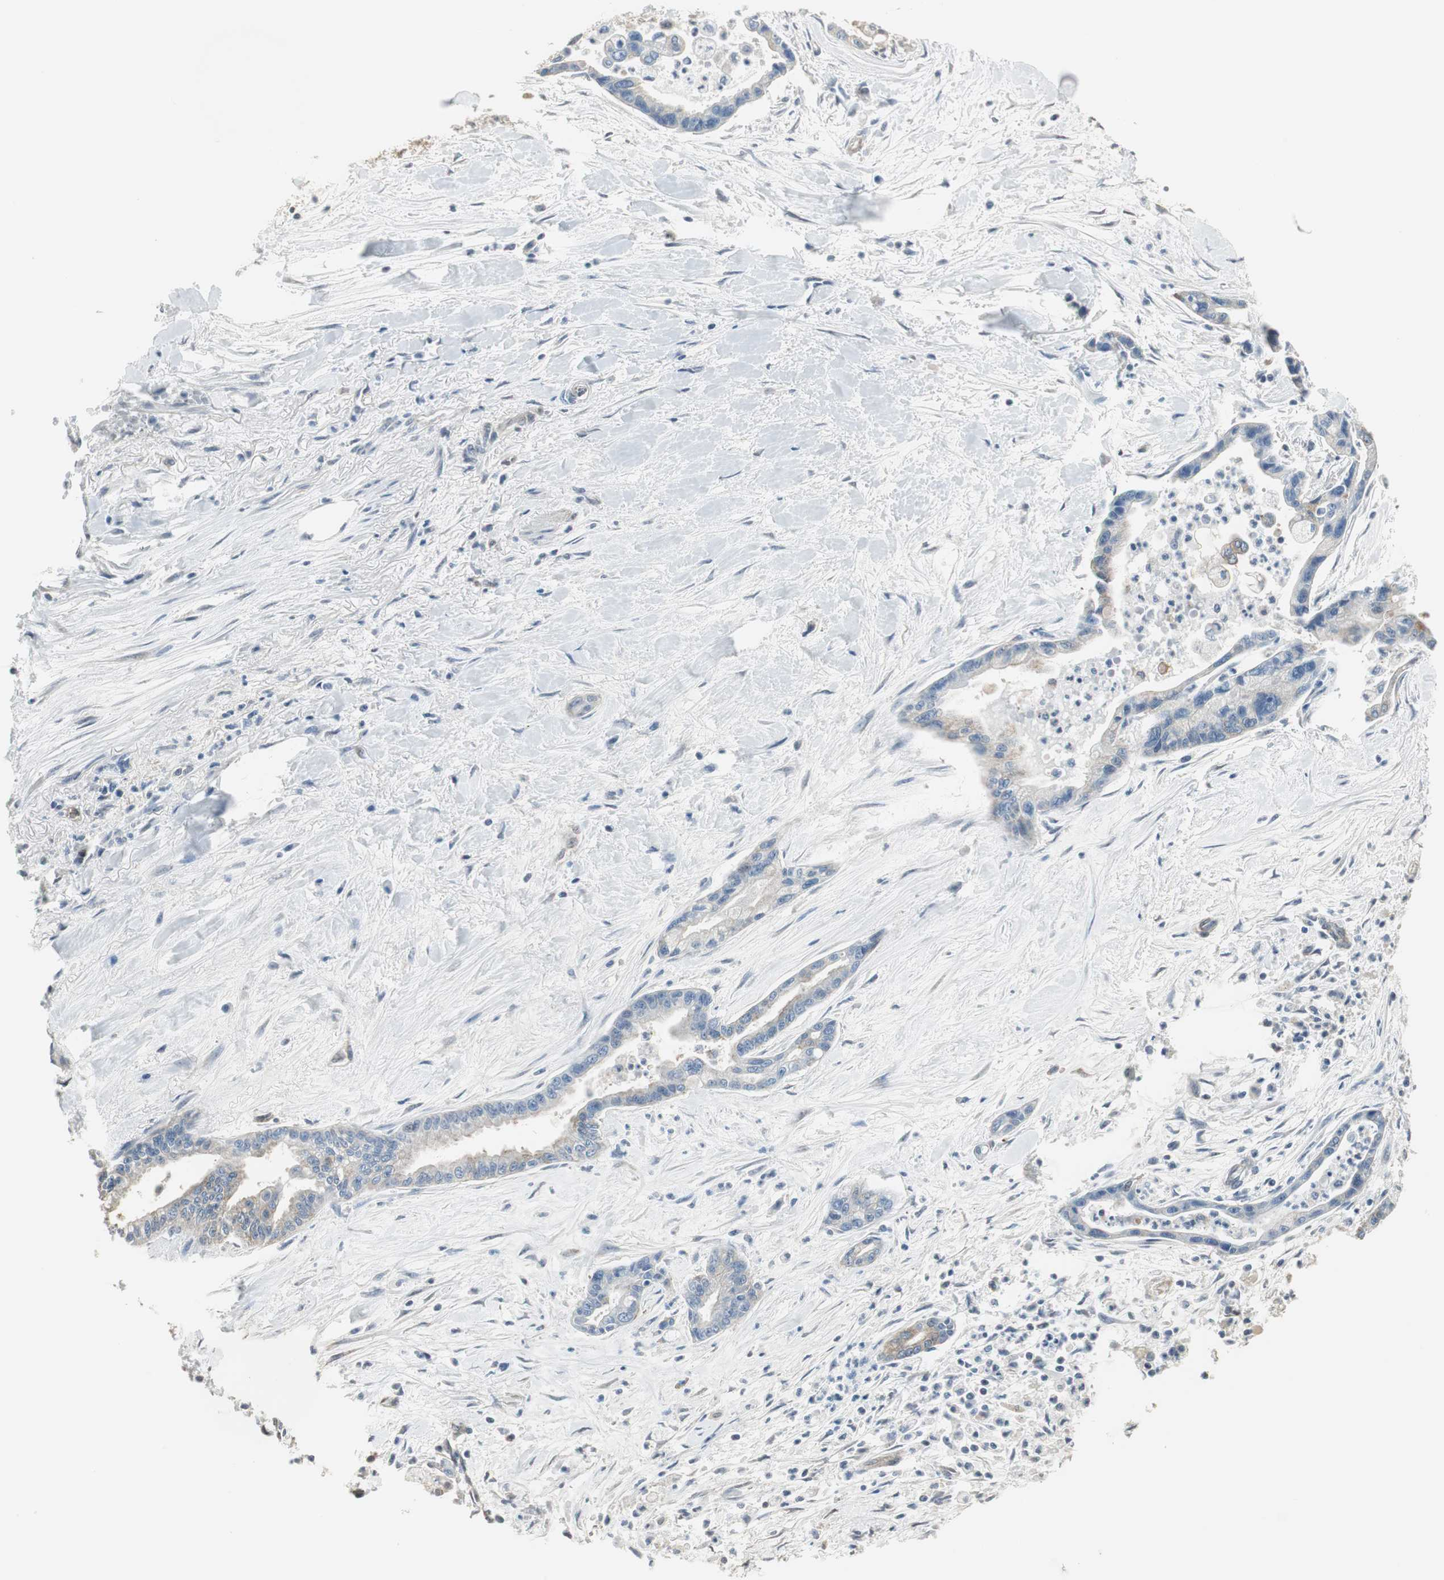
{"staining": {"intensity": "weak", "quantity": "<25%", "location": "cytoplasmic/membranous"}, "tissue": "pancreatic cancer", "cell_type": "Tumor cells", "image_type": "cancer", "snomed": [{"axis": "morphology", "description": "Adenocarcinoma, NOS"}, {"axis": "topography", "description": "Pancreas"}], "caption": "Immunohistochemical staining of human pancreatic cancer (adenocarcinoma) displays no significant positivity in tumor cells.", "gene": "CCT5", "patient": {"sex": "male", "age": 70}}